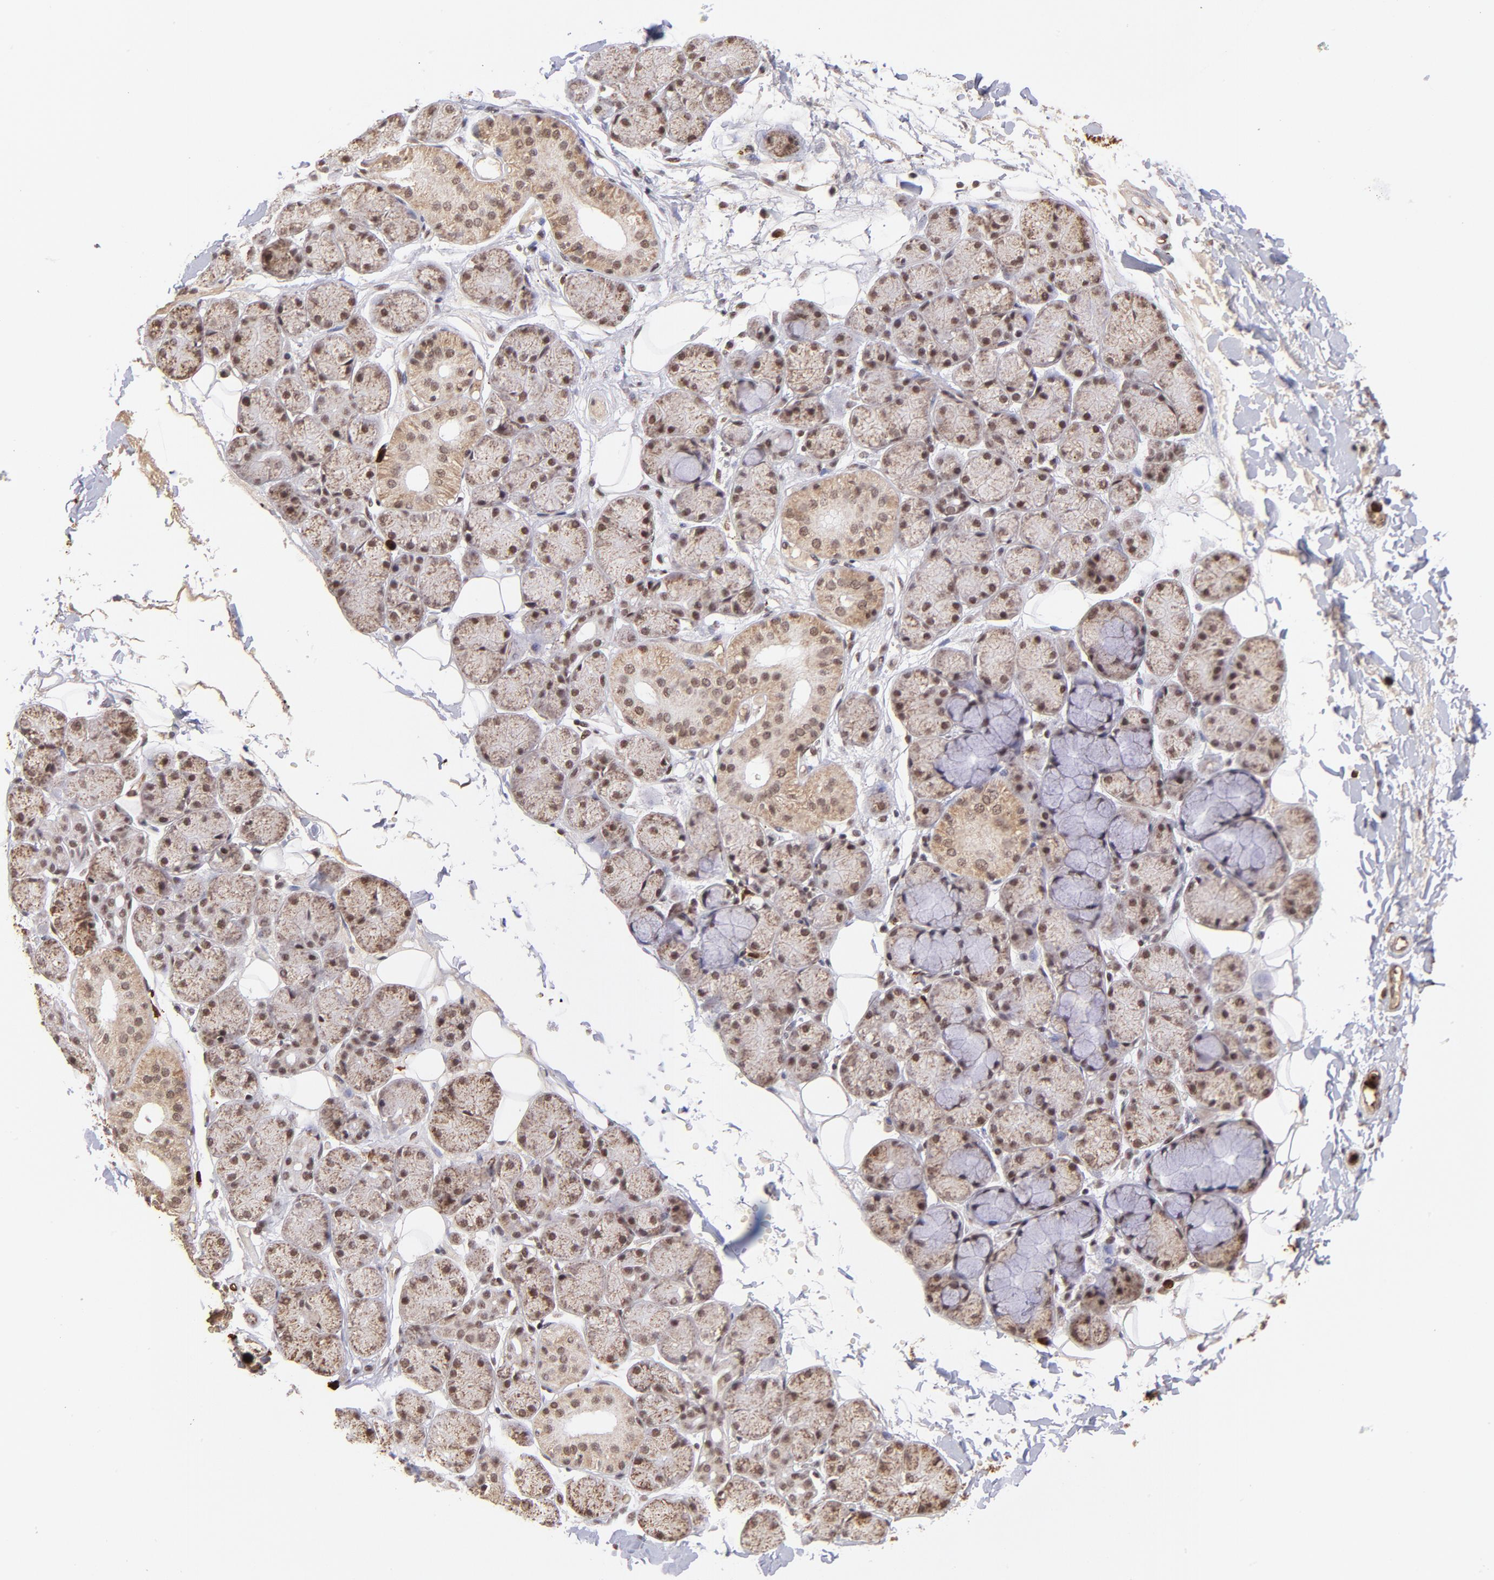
{"staining": {"intensity": "strong", "quantity": ">75%", "location": "nuclear"}, "tissue": "salivary gland", "cell_type": "Glandular cells", "image_type": "normal", "snomed": [{"axis": "morphology", "description": "Normal tissue, NOS"}, {"axis": "topography", "description": "Skeletal muscle"}, {"axis": "topography", "description": "Oral tissue"}, {"axis": "topography", "description": "Salivary gland"}, {"axis": "topography", "description": "Peripheral nerve tissue"}], "caption": "Brown immunohistochemical staining in benign human salivary gland reveals strong nuclear staining in approximately >75% of glandular cells.", "gene": "ZFX", "patient": {"sex": "male", "age": 54}}